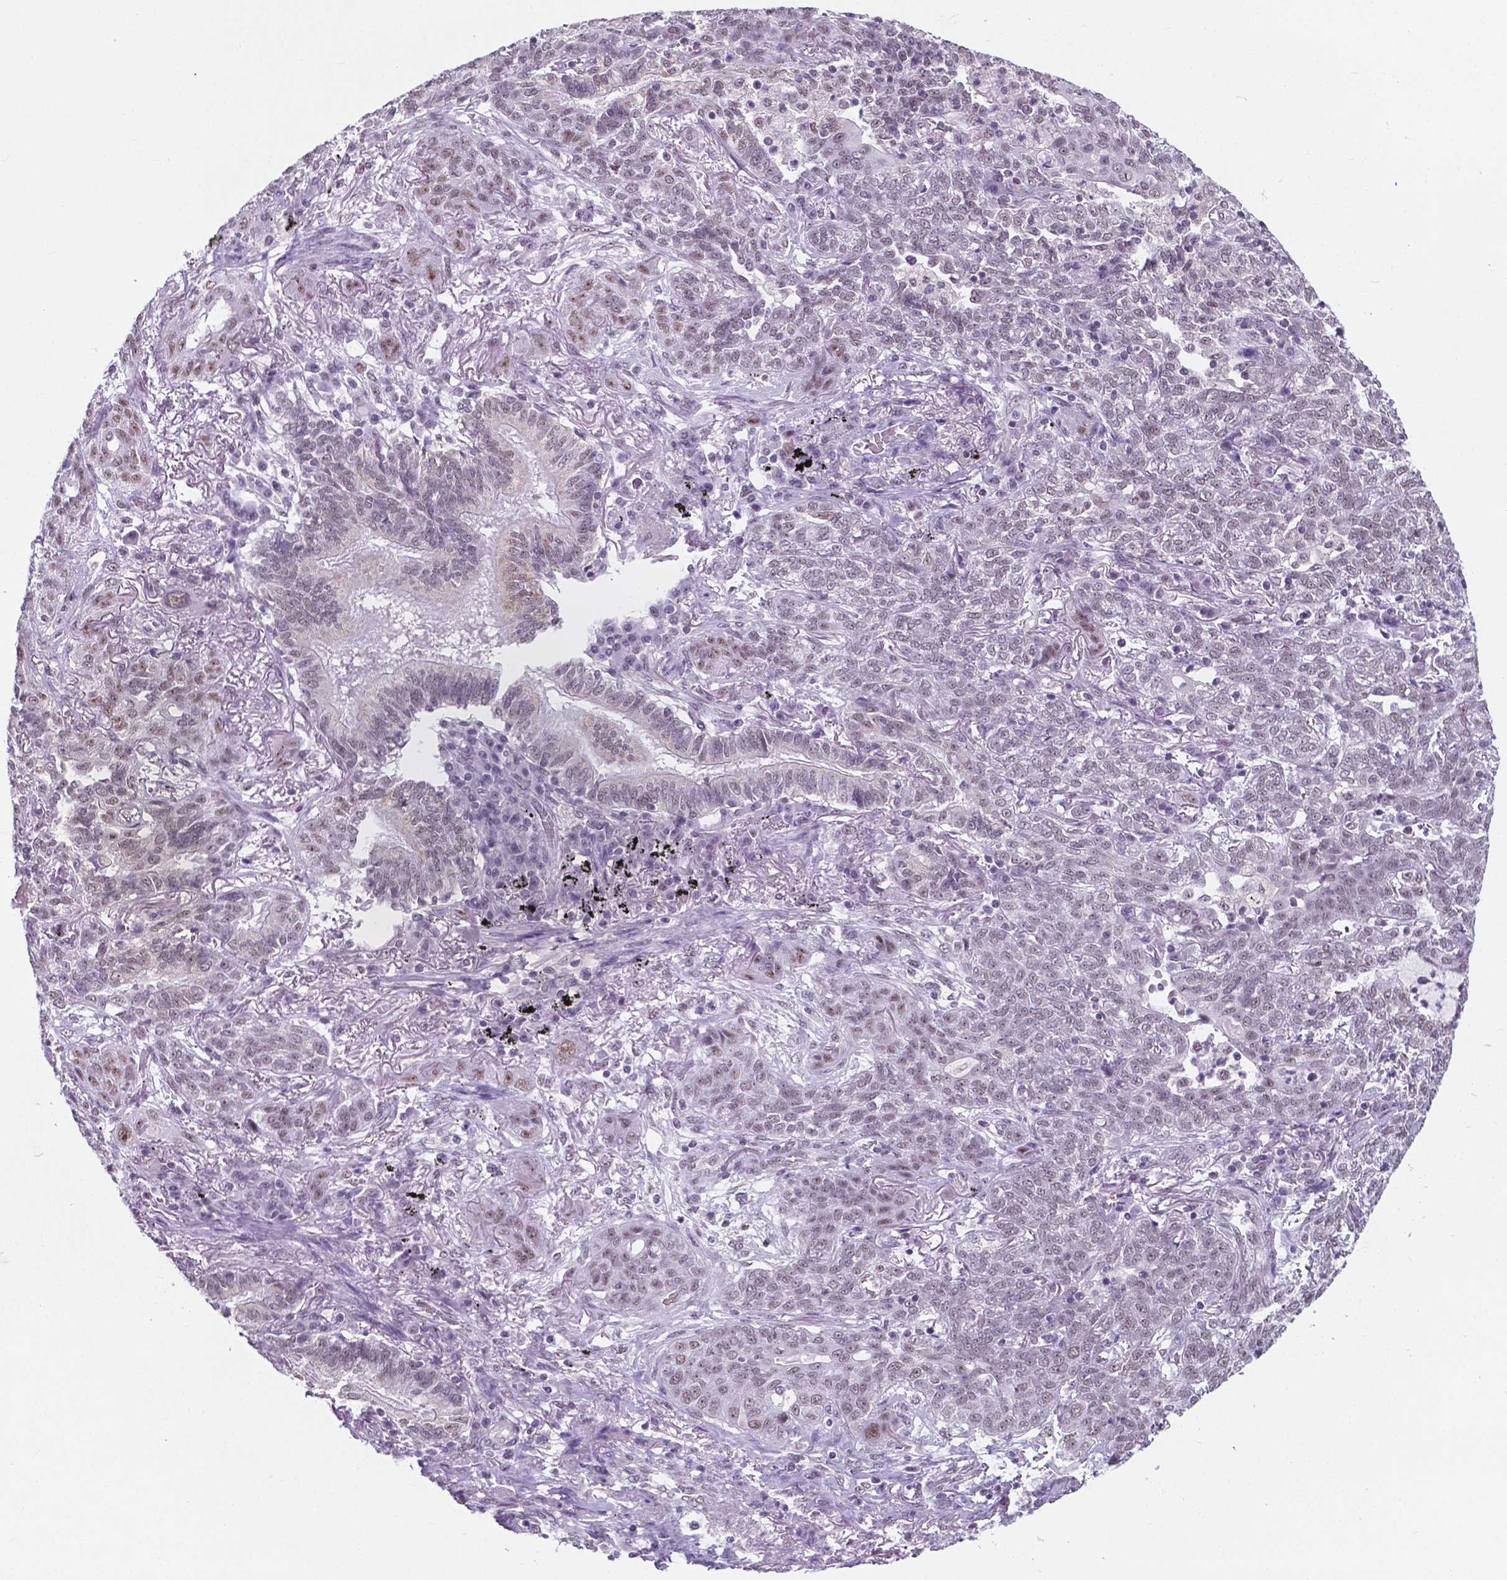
{"staining": {"intensity": "weak", "quantity": "<25%", "location": "nuclear"}, "tissue": "lung cancer", "cell_type": "Tumor cells", "image_type": "cancer", "snomed": [{"axis": "morphology", "description": "Squamous cell carcinoma, NOS"}, {"axis": "topography", "description": "Lung"}], "caption": "Immunohistochemistry (IHC) of human lung cancer exhibits no expression in tumor cells.", "gene": "BCAS2", "patient": {"sex": "female", "age": 70}}